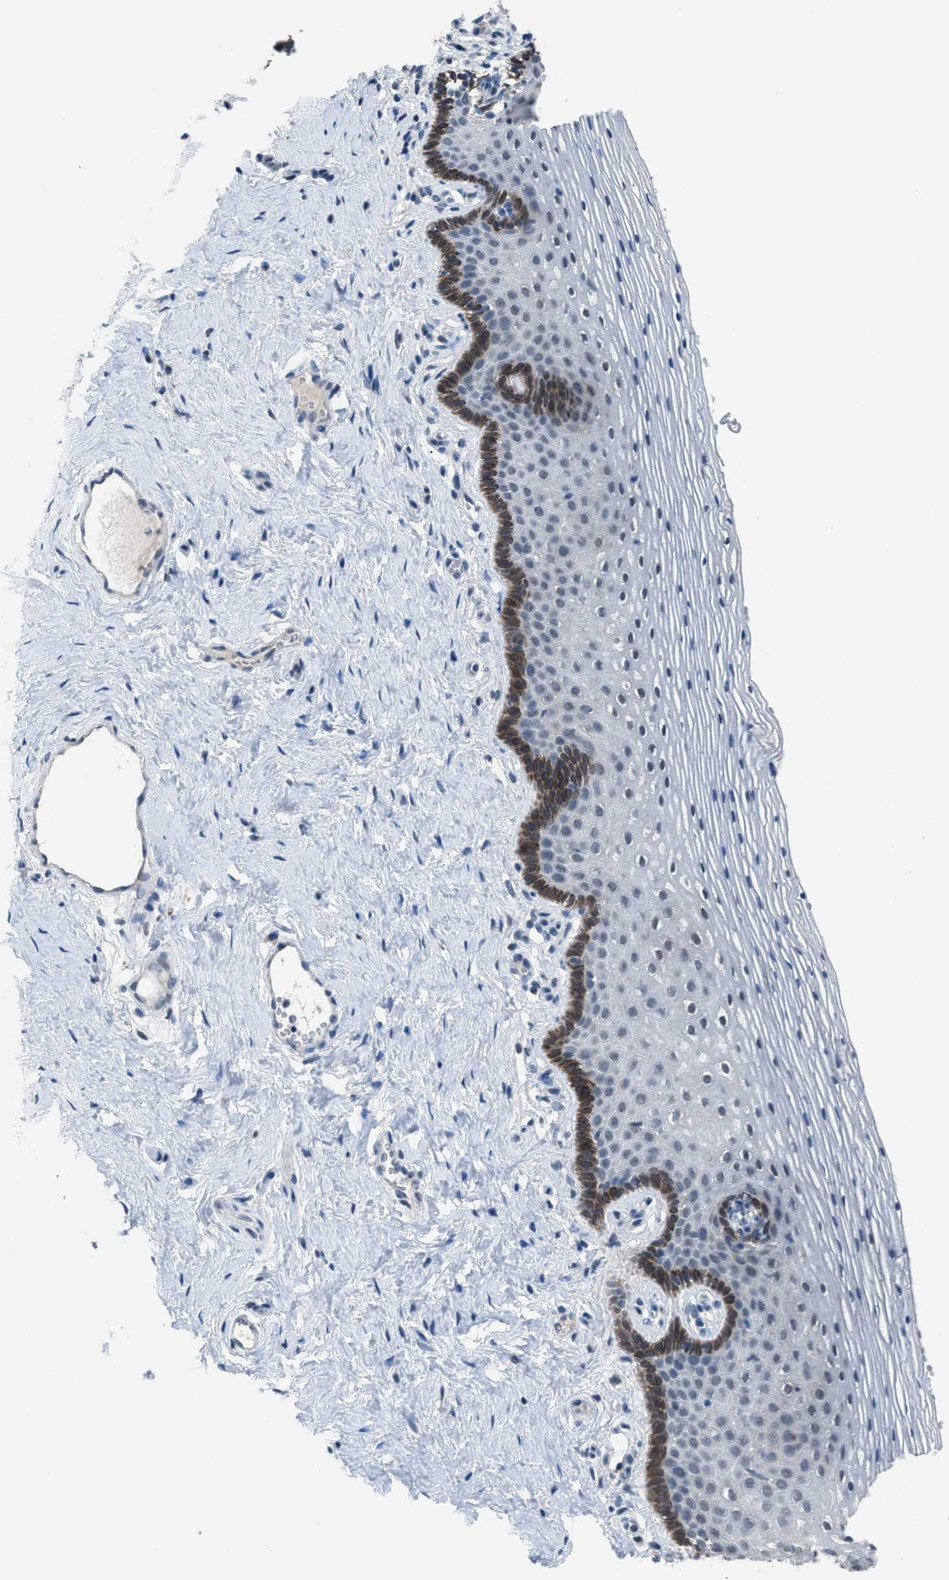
{"staining": {"intensity": "moderate", "quantity": "<25%", "location": "cytoplasmic/membranous"}, "tissue": "vagina", "cell_type": "Squamous epithelial cells", "image_type": "normal", "snomed": [{"axis": "morphology", "description": "Normal tissue, NOS"}, {"axis": "topography", "description": "Vagina"}], "caption": "High-magnification brightfield microscopy of benign vagina stained with DAB (3,3'-diaminobenzidine) (brown) and counterstained with hematoxylin (blue). squamous epithelial cells exhibit moderate cytoplasmic/membranous positivity is present in about<25% of cells.", "gene": "ANAPC11", "patient": {"sex": "female", "age": 32}}